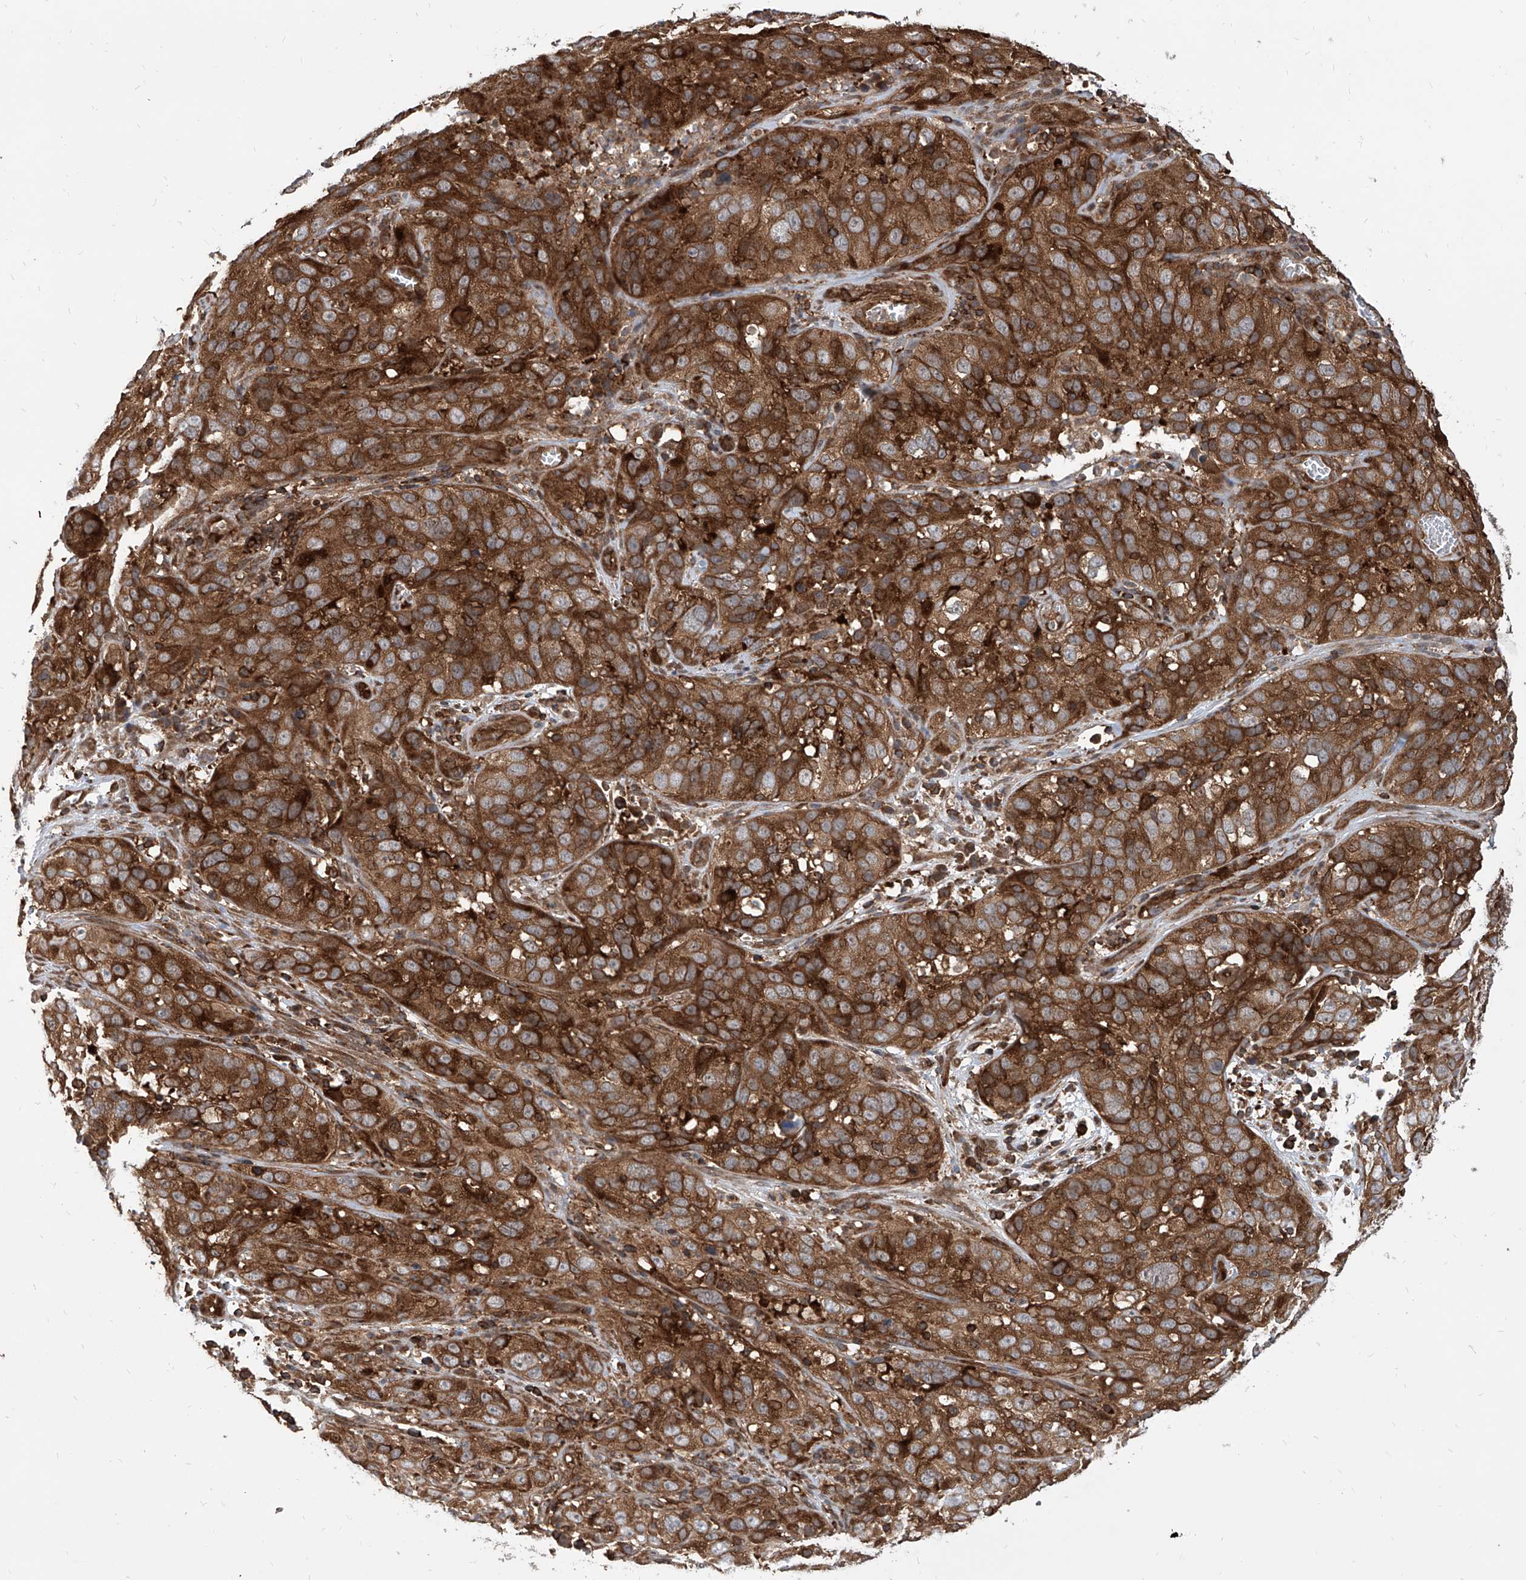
{"staining": {"intensity": "strong", "quantity": ">75%", "location": "cytoplasmic/membranous"}, "tissue": "cervical cancer", "cell_type": "Tumor cells", "image_type": "cancer", "snomed": [{"axis": "morphology", "description": "Squamous cell carcinoma, NOS"}, {"axis": "topography", "description": "Cervix"}], "caption": "Cervical cancer was stained to show a protein in brown. There is high levels of strong cytoplasmic/membranous positivity in approximately >75% of tumor cells.", "gene": "MAGED2", "patient": {"sex": "female", "age": 32}}